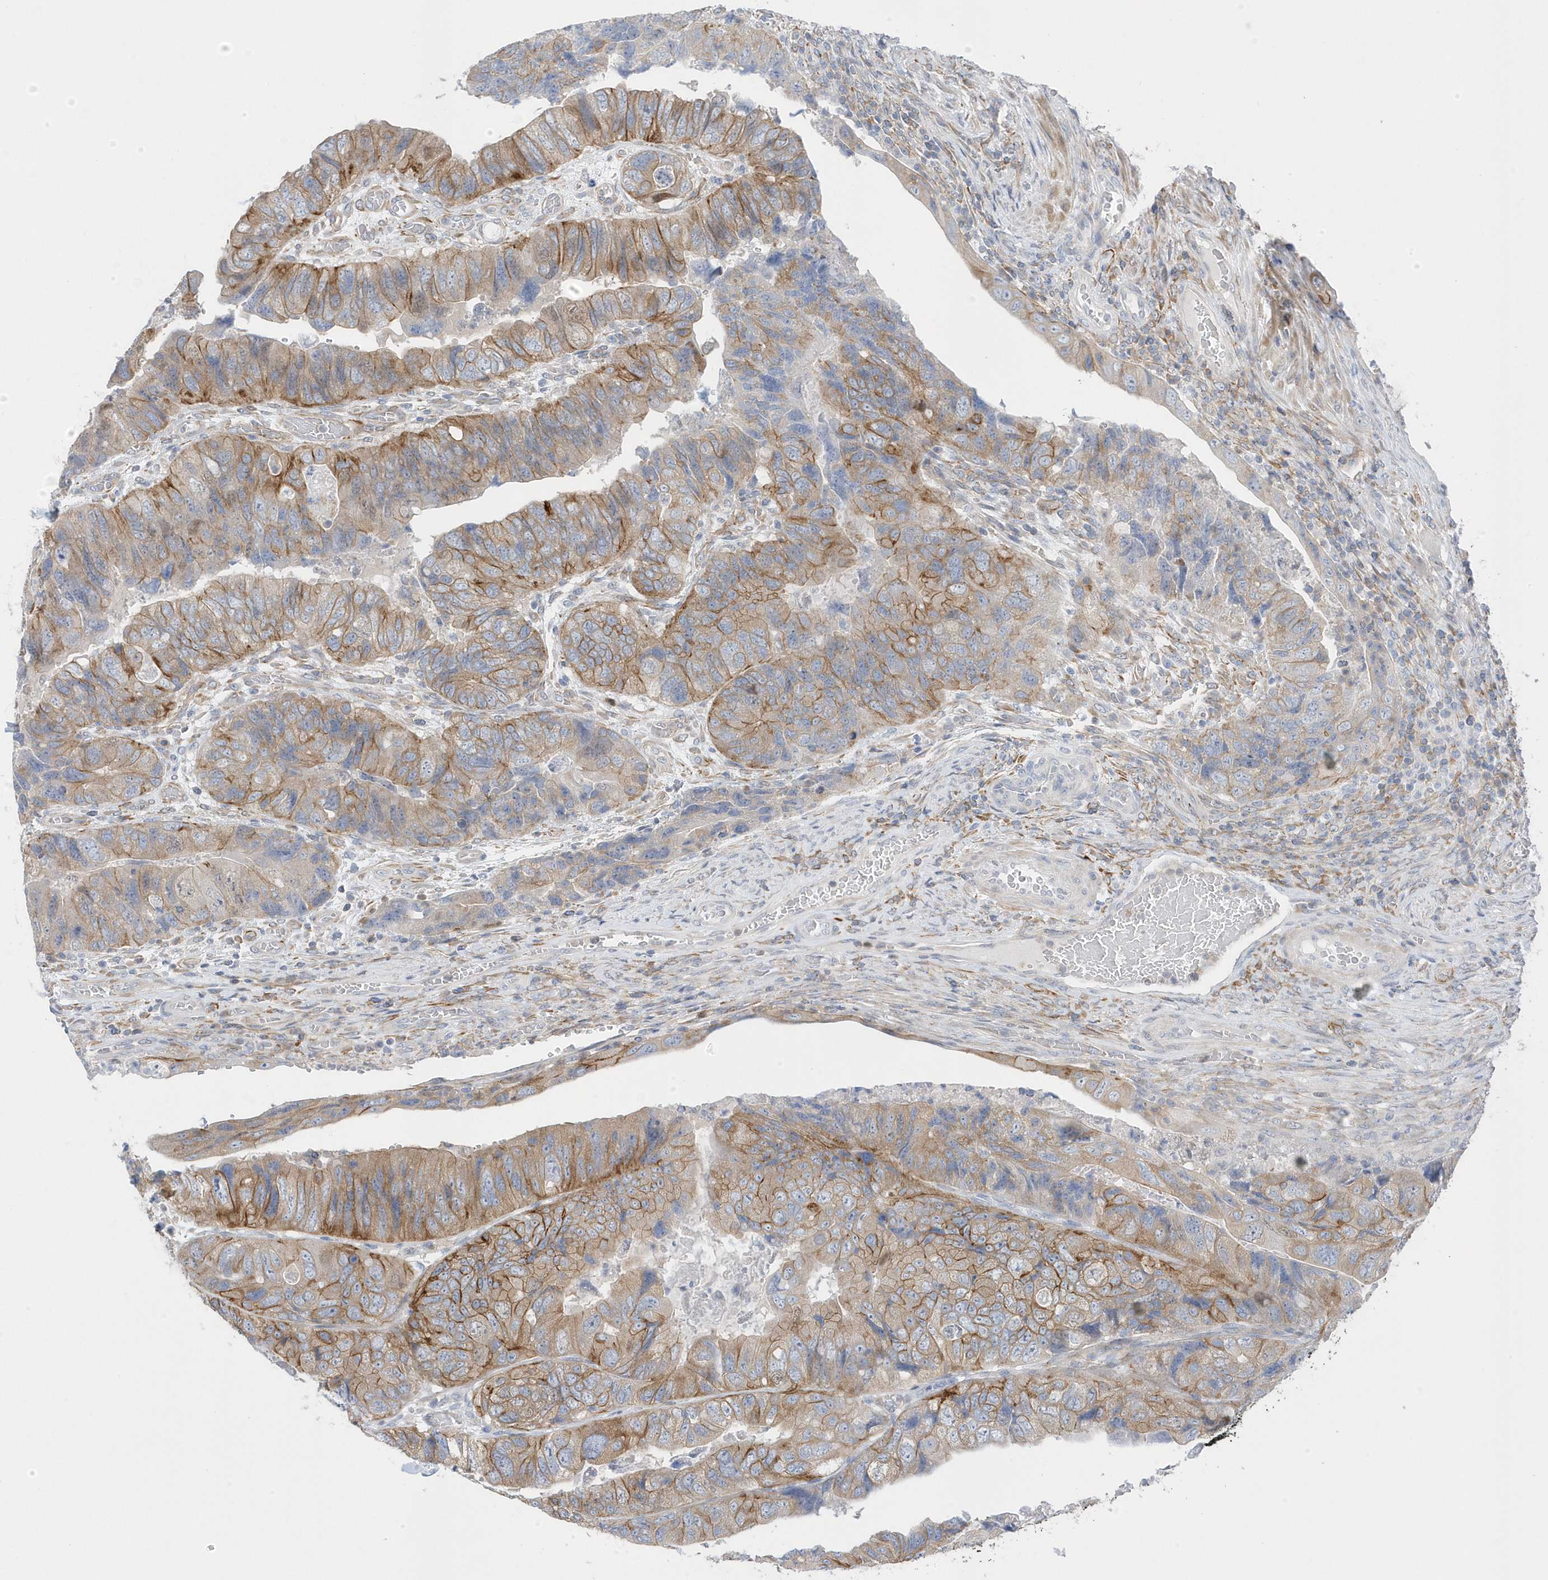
{"staining": {"intensity": "moderate", "quantity": ">75%", "location": "cytoplasmic/membranous"}, "tissue": "colorectal cancer", "cell_type": "Tumor cells", "image_type": "cancer", "snomed": [{"axis": "morphology", "description": "Adenocarcinoma, NOS"}, {"axis": "topography", "description": "Rectum"}], "caption": "Colorectal cancer (adenocarcinoma) stained with DAB (3,3'-diaminobenzidine) immunohistochemistry displays medium levels of moderate cytoplasmic/membranous expression in approximately >75% of tumor cells.", "gene": "ANAPC1", "patient": {"sex": "male", "age": 63}}